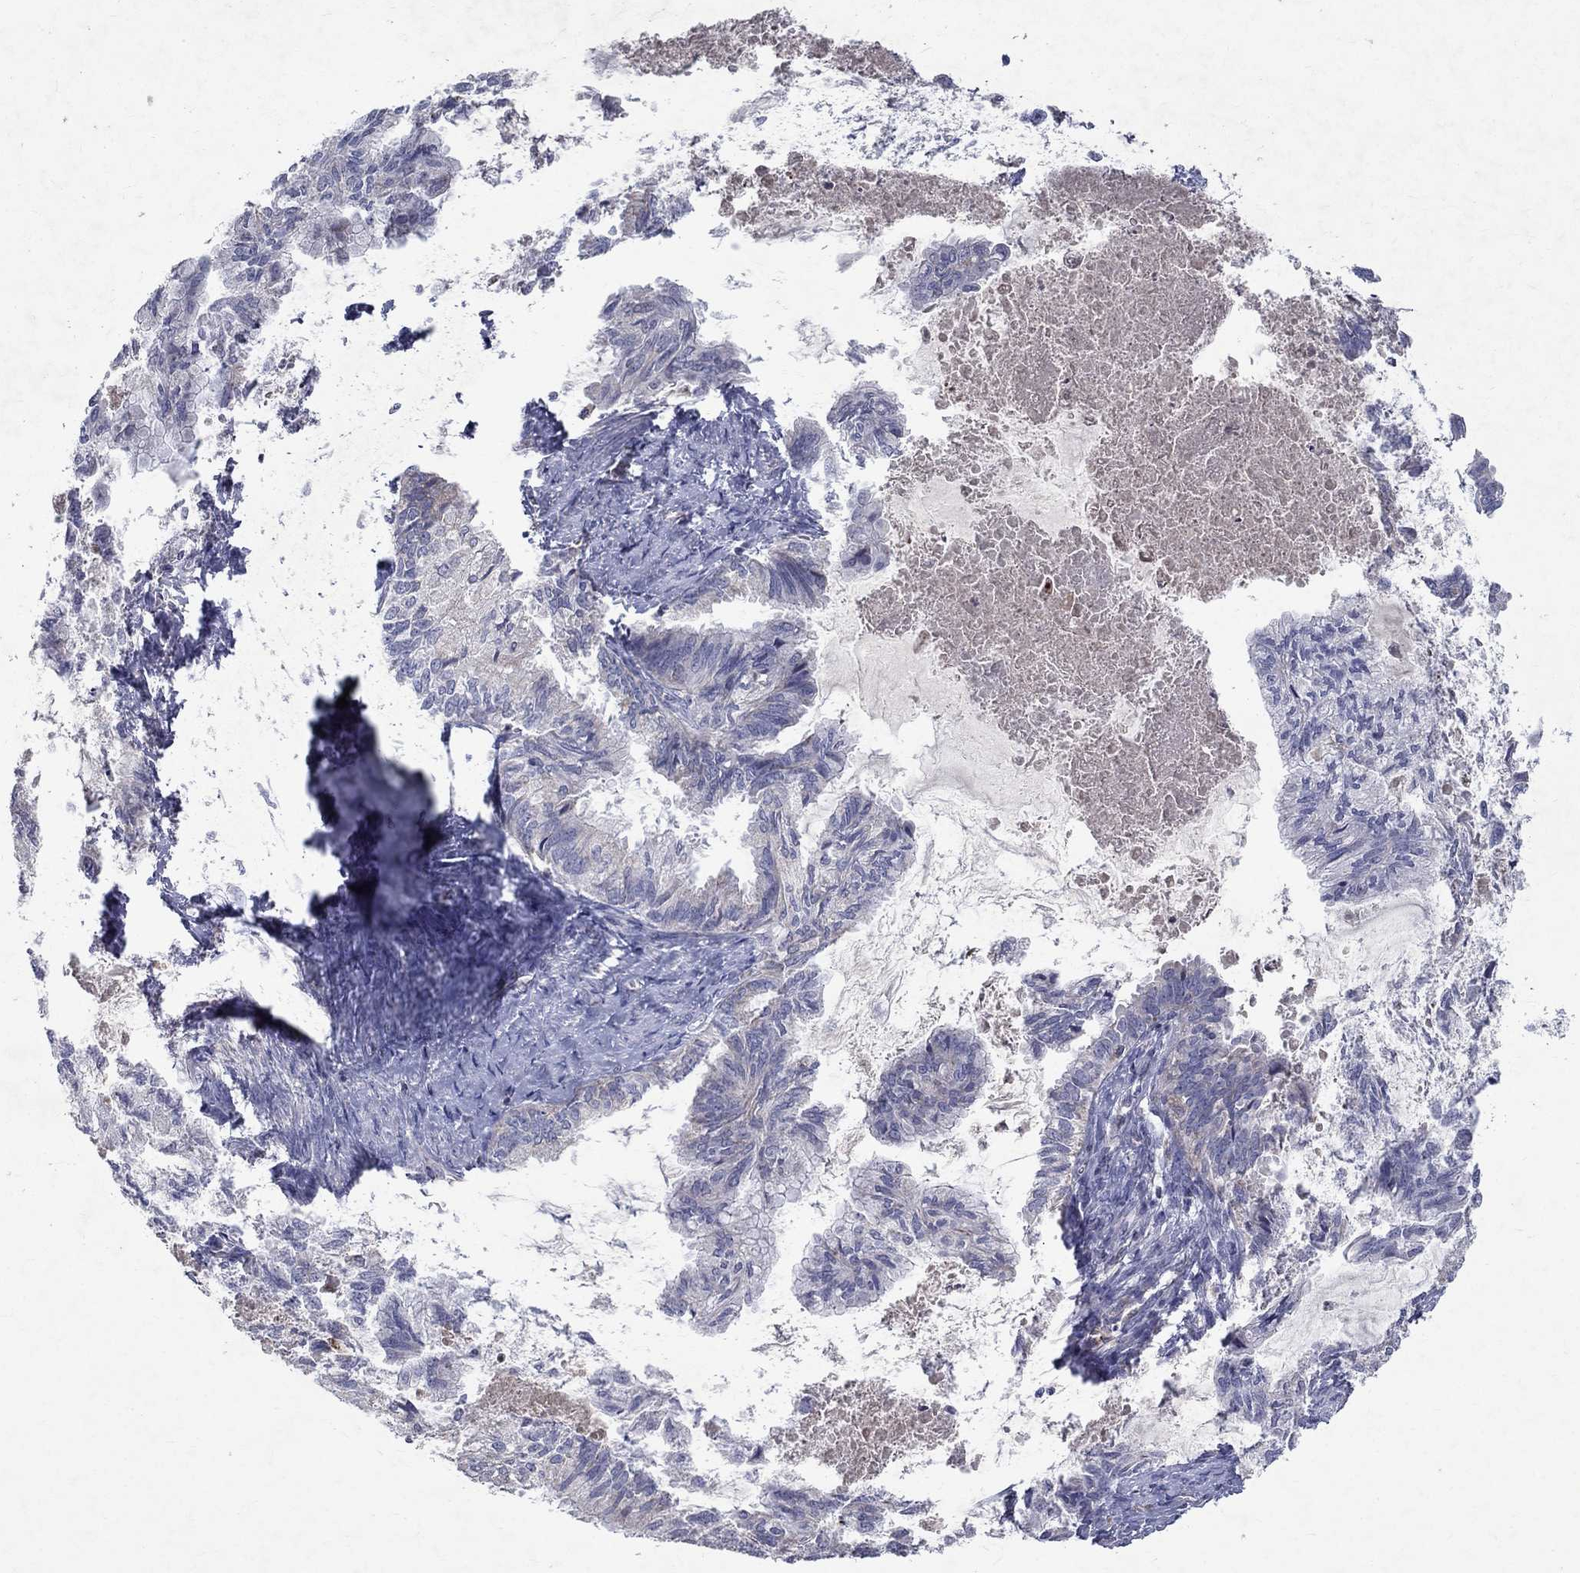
{"staining": {"intensity": "negative", "quantity": "none", "location": "none"}, "tissue": "endometrial cancer", "cell_type": "Tumor cells", "image_type": "cancer", "snomed": [{"axis": "morphology", "description": "Adenocarcinoma, NOS"}, {"axis": "topography", "description": "Endometrium"}], "caption": "The photomicrograph demonstrates no significant expression in tumor cells of endometrial cancer (adenocarcinoma).", "gene": "SLC4A10", "patient": {"sex": "female", "age": 86}}